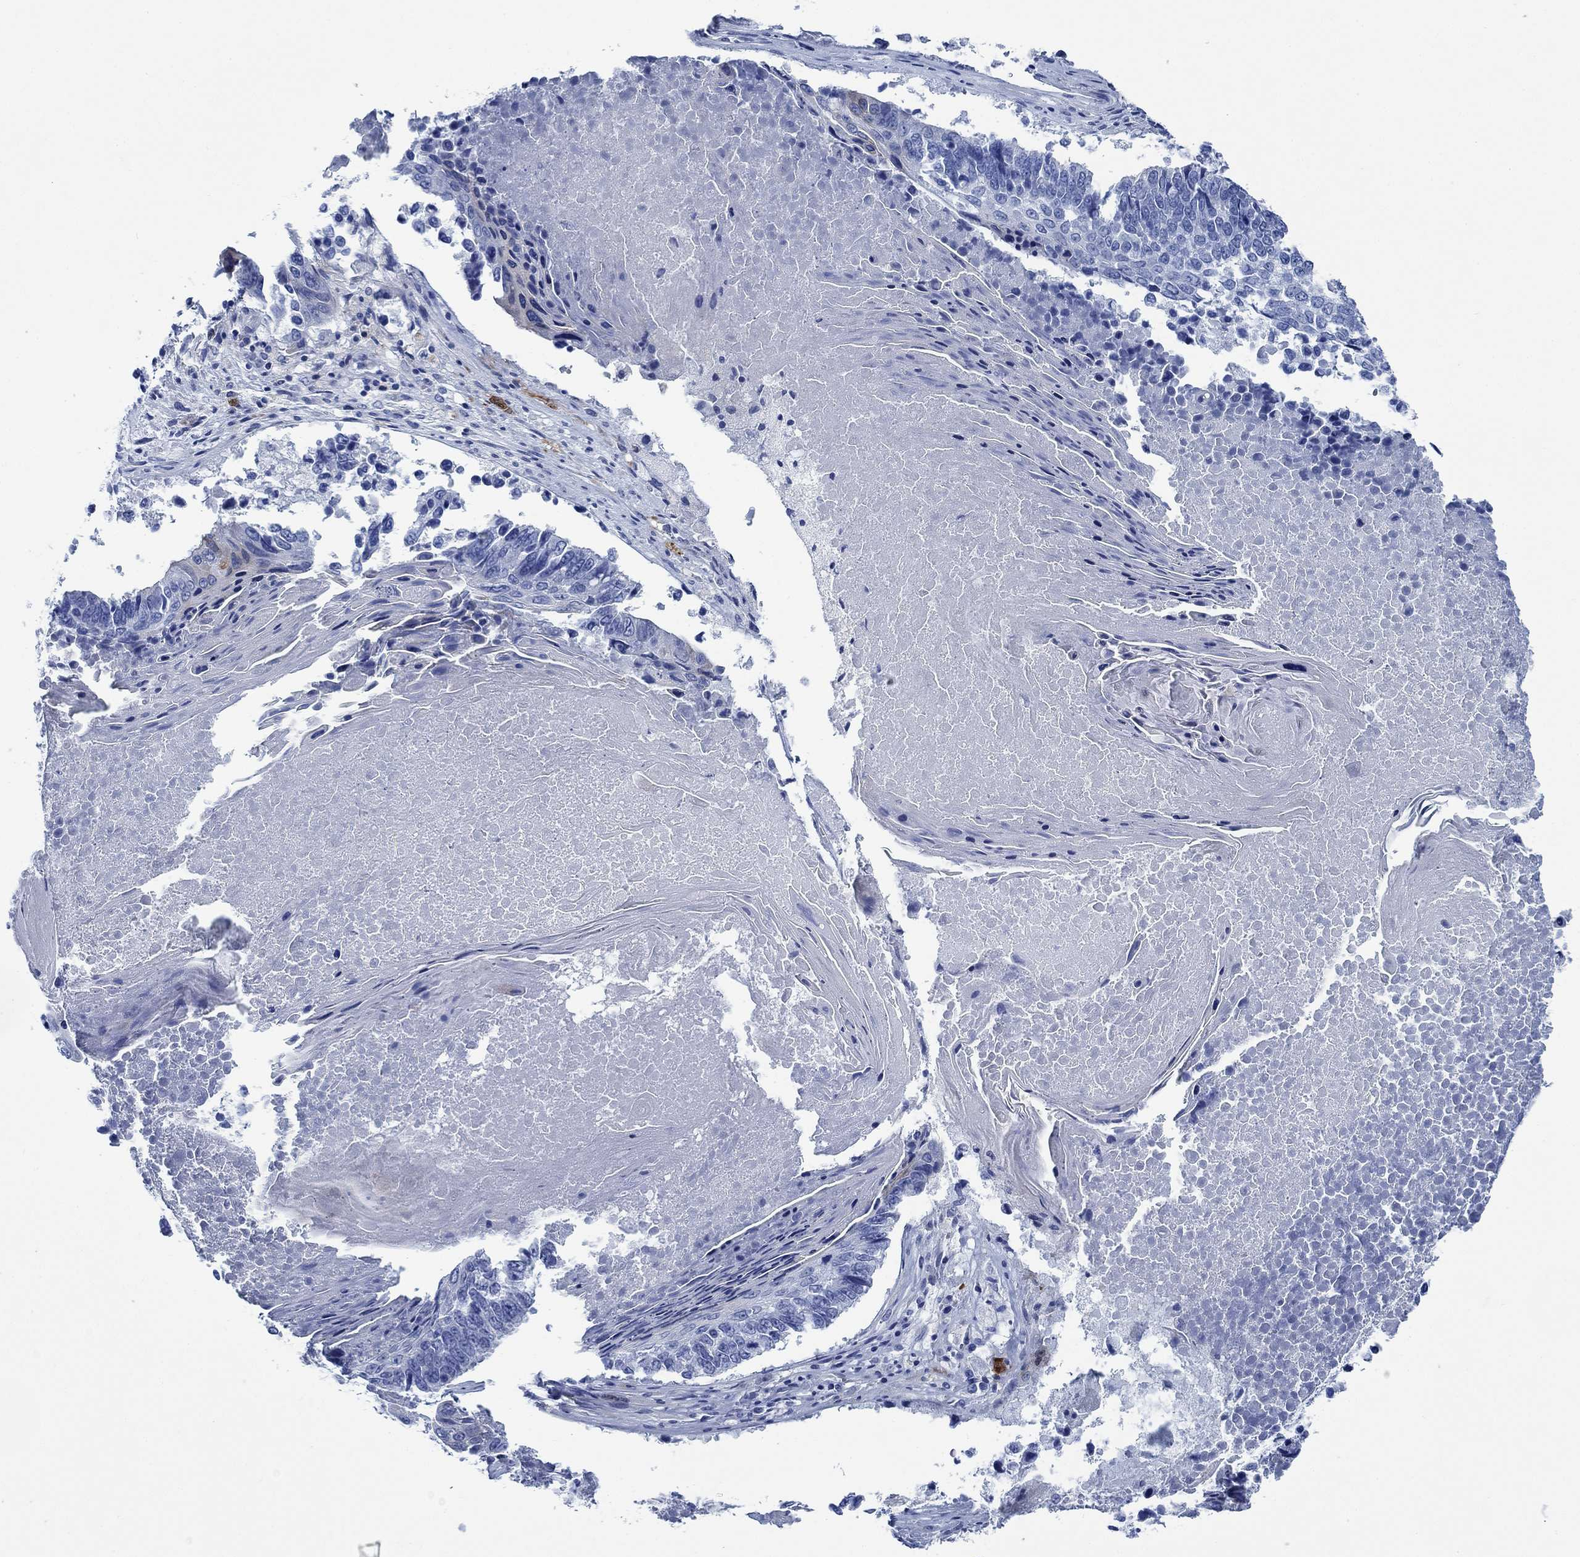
{"staining": {"intensity": "negative", "quantity": "none", "location": "none"}, "tissue": "lung cancer", "cell_type": "Tumor cells", "image_type": "cancer", "snomed": [{"axis": "morphology", "description": "Squamous cell carcinoma, NOS"}, {"axis": "topography", "description": "Lung"}], "caption": "This is an immunohistochemistry (IHC) histopathology image of human lung cancer. There is no staining in tumor cells.", "gene": "SVEP1", "patient": {"sex": "male", "age": 73}}